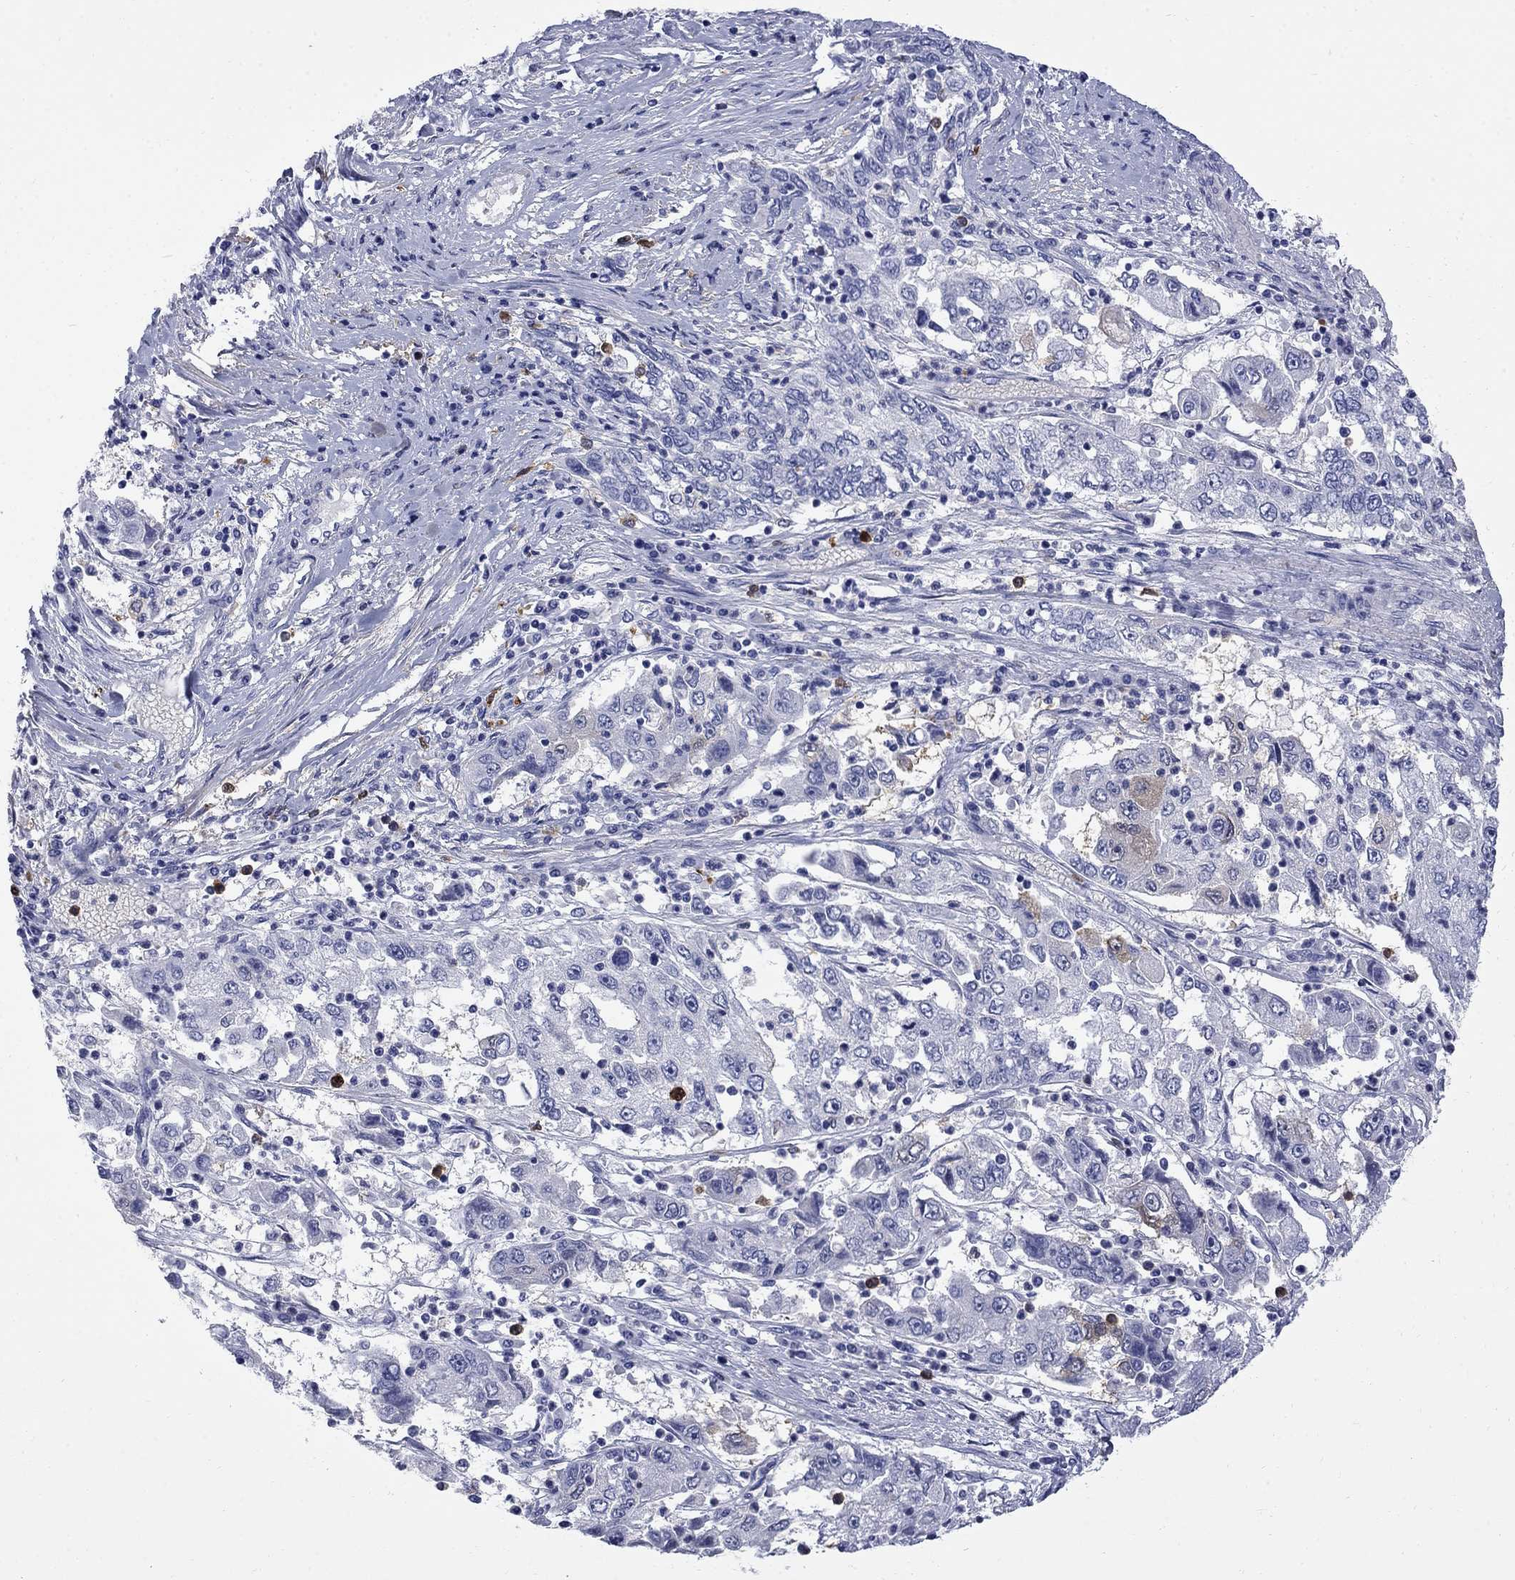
{"staining": {"intensity": "moderate", "quantity": "<25%", "location": "cytoplasmic/membranous"}, "tissue": "cervical cancer", "cell_type": "Tumor cells", "image_type": "cancer", "snomed": [{"axis": "morphology", "description": "Squamous cell carcinoma, NOS"}, {"axis": "topography", "description": "Cervix"}], "caption": "Immunohistochemistry micrograph of neoplastic tissue: cervical squamous cell carcinoma stained using immunohistochemistry (IHC) exhibits low levels of moderate protein expression localized specifically in the cytoplasmic/membranous of tumor cells, appearing as a cytoplasmic/membranous brown color.", "gene": "SERPINB2", "patient": {"sex": "female", "age": 36}}